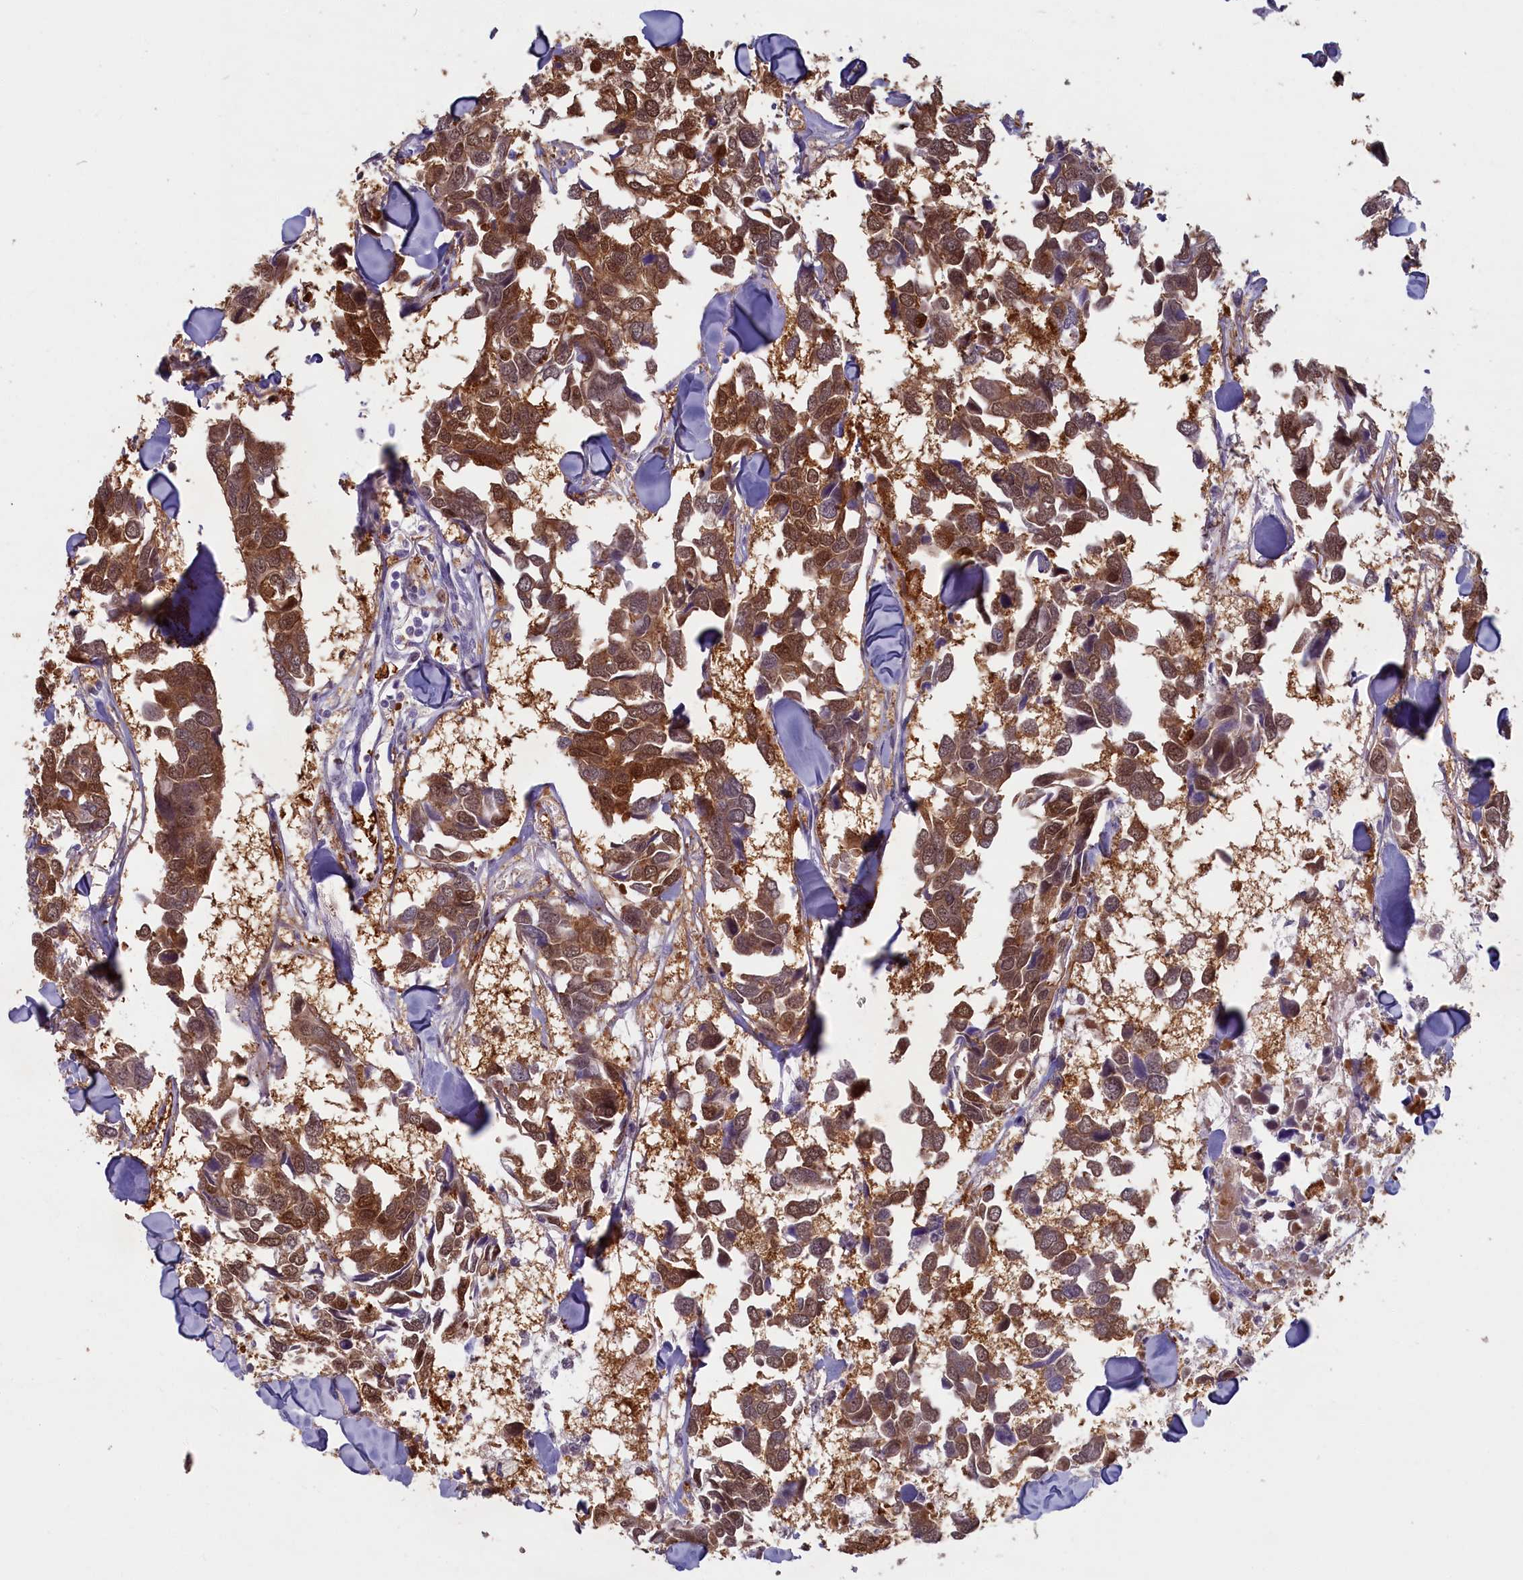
{"staining": {"intensity": "moderate", "quantity": ">75%", "location": "cytoplasmic/membranous,nuclear"}, "tissue": "breast cancer", "cell_type": "Tumor cells", "image_type": "cancer", "snomed": [{"axis": "morphology", "description": "Duct carcinoma"}, {"axis": "topography", "description": "Breast"}], "caption": "Infiltrating ductal carcinoma (breast) stained with DAB immunohistochemistry (IHC) reveals medium levels of moderate cytoplasmic/membranous and nuclear positivity in about >75% of tumor cells.", "gene": "BLVRB", "patient": {"sex": "female", "age": 83}}